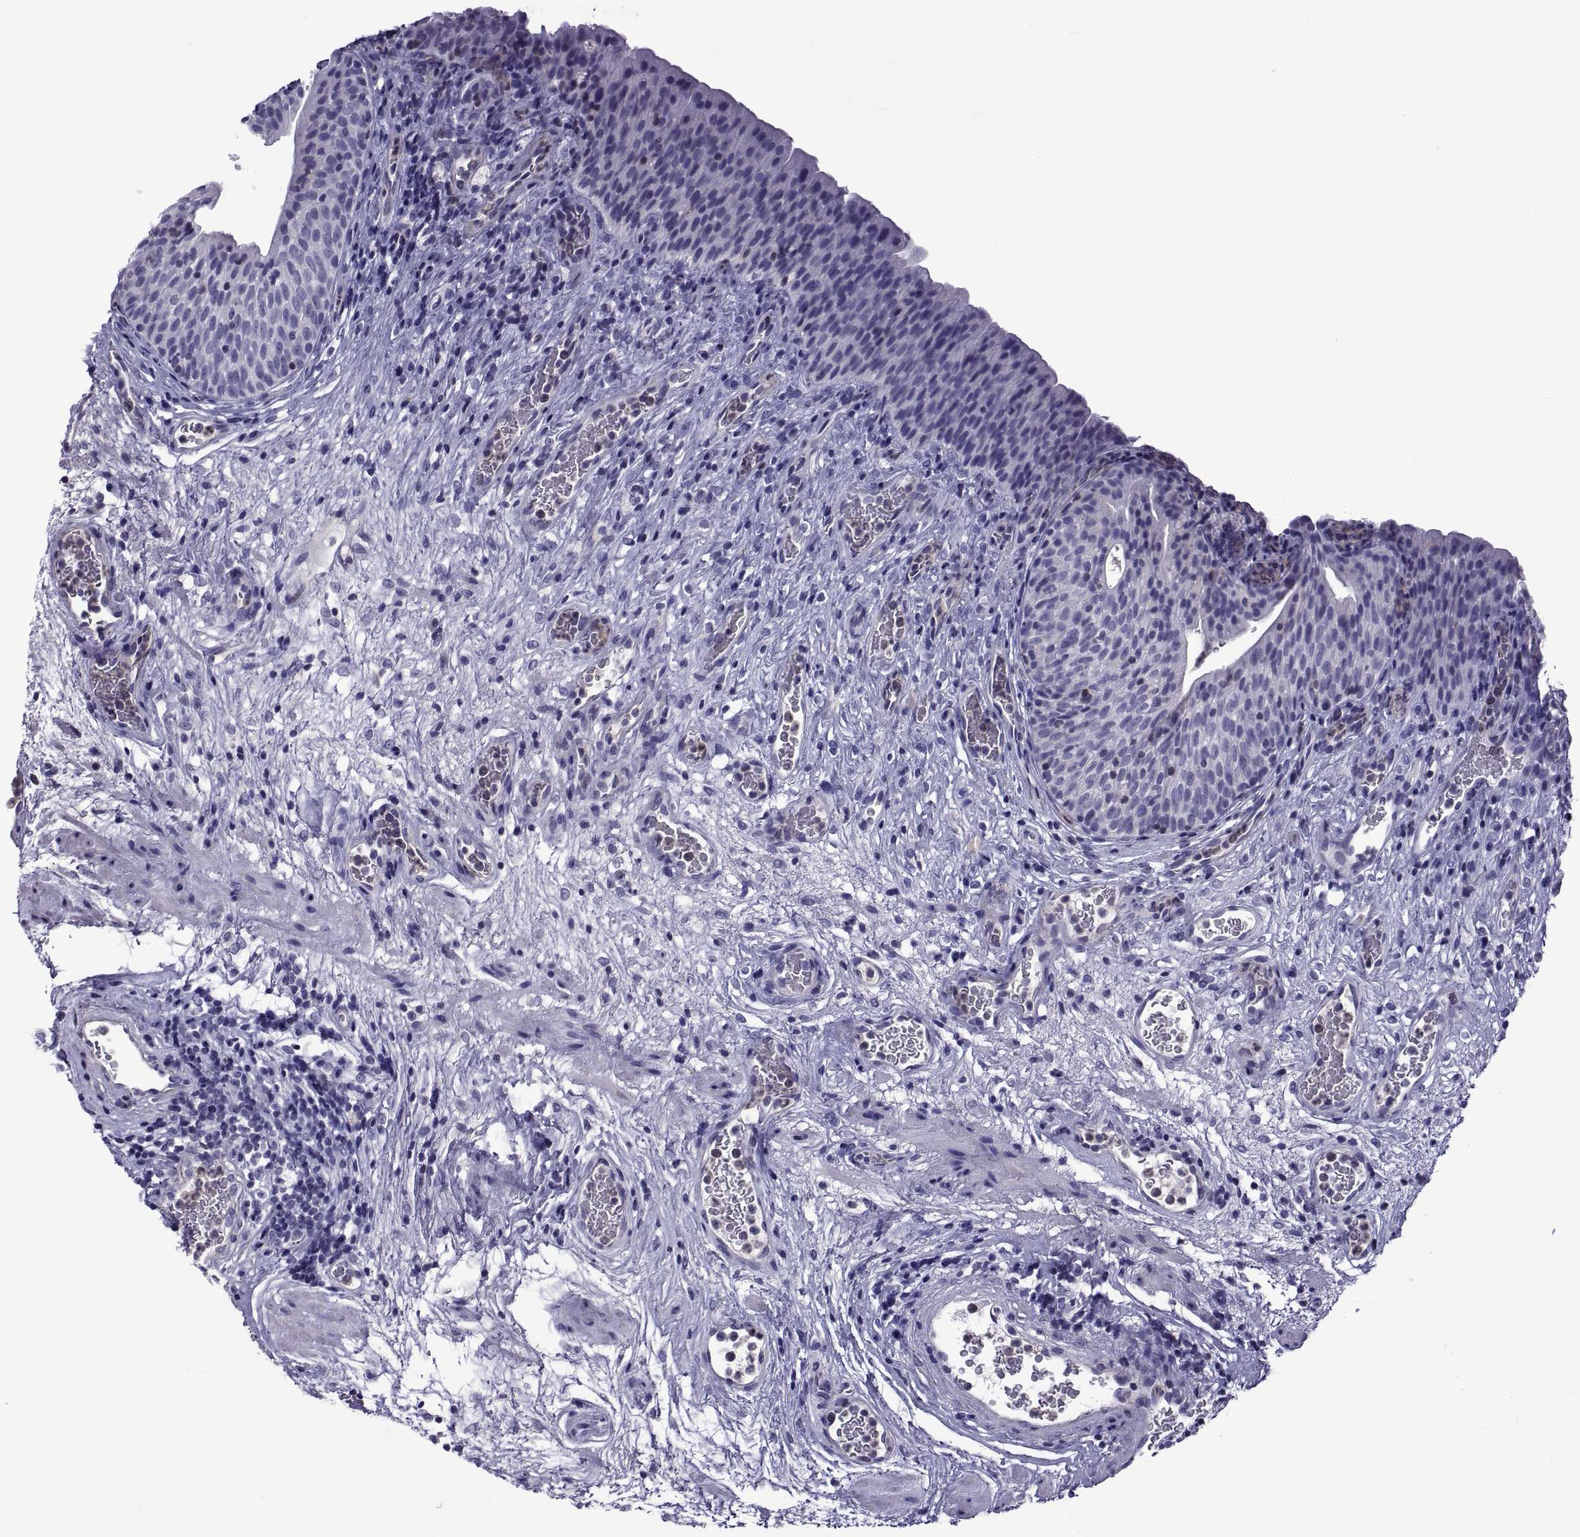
{"staining": {"intensity": "negative", "quantity": "none", "location": "none"}, "tissue": "urinary bladder", "cell_type": "Urothelial cells", "image_type": "normal", "snomed": [{"axis": "morphology", "description": "Normal tissue, NOS"}, {"axis": "topography", "description": "Urinary bladder"}], "caption": "A high-resolution image shows IHC staining of normal urinary bladder, which displays no significant positivity in urothelial cells.", "gene": "LCN9", "patient": {"sex": "male", "age": 76}}